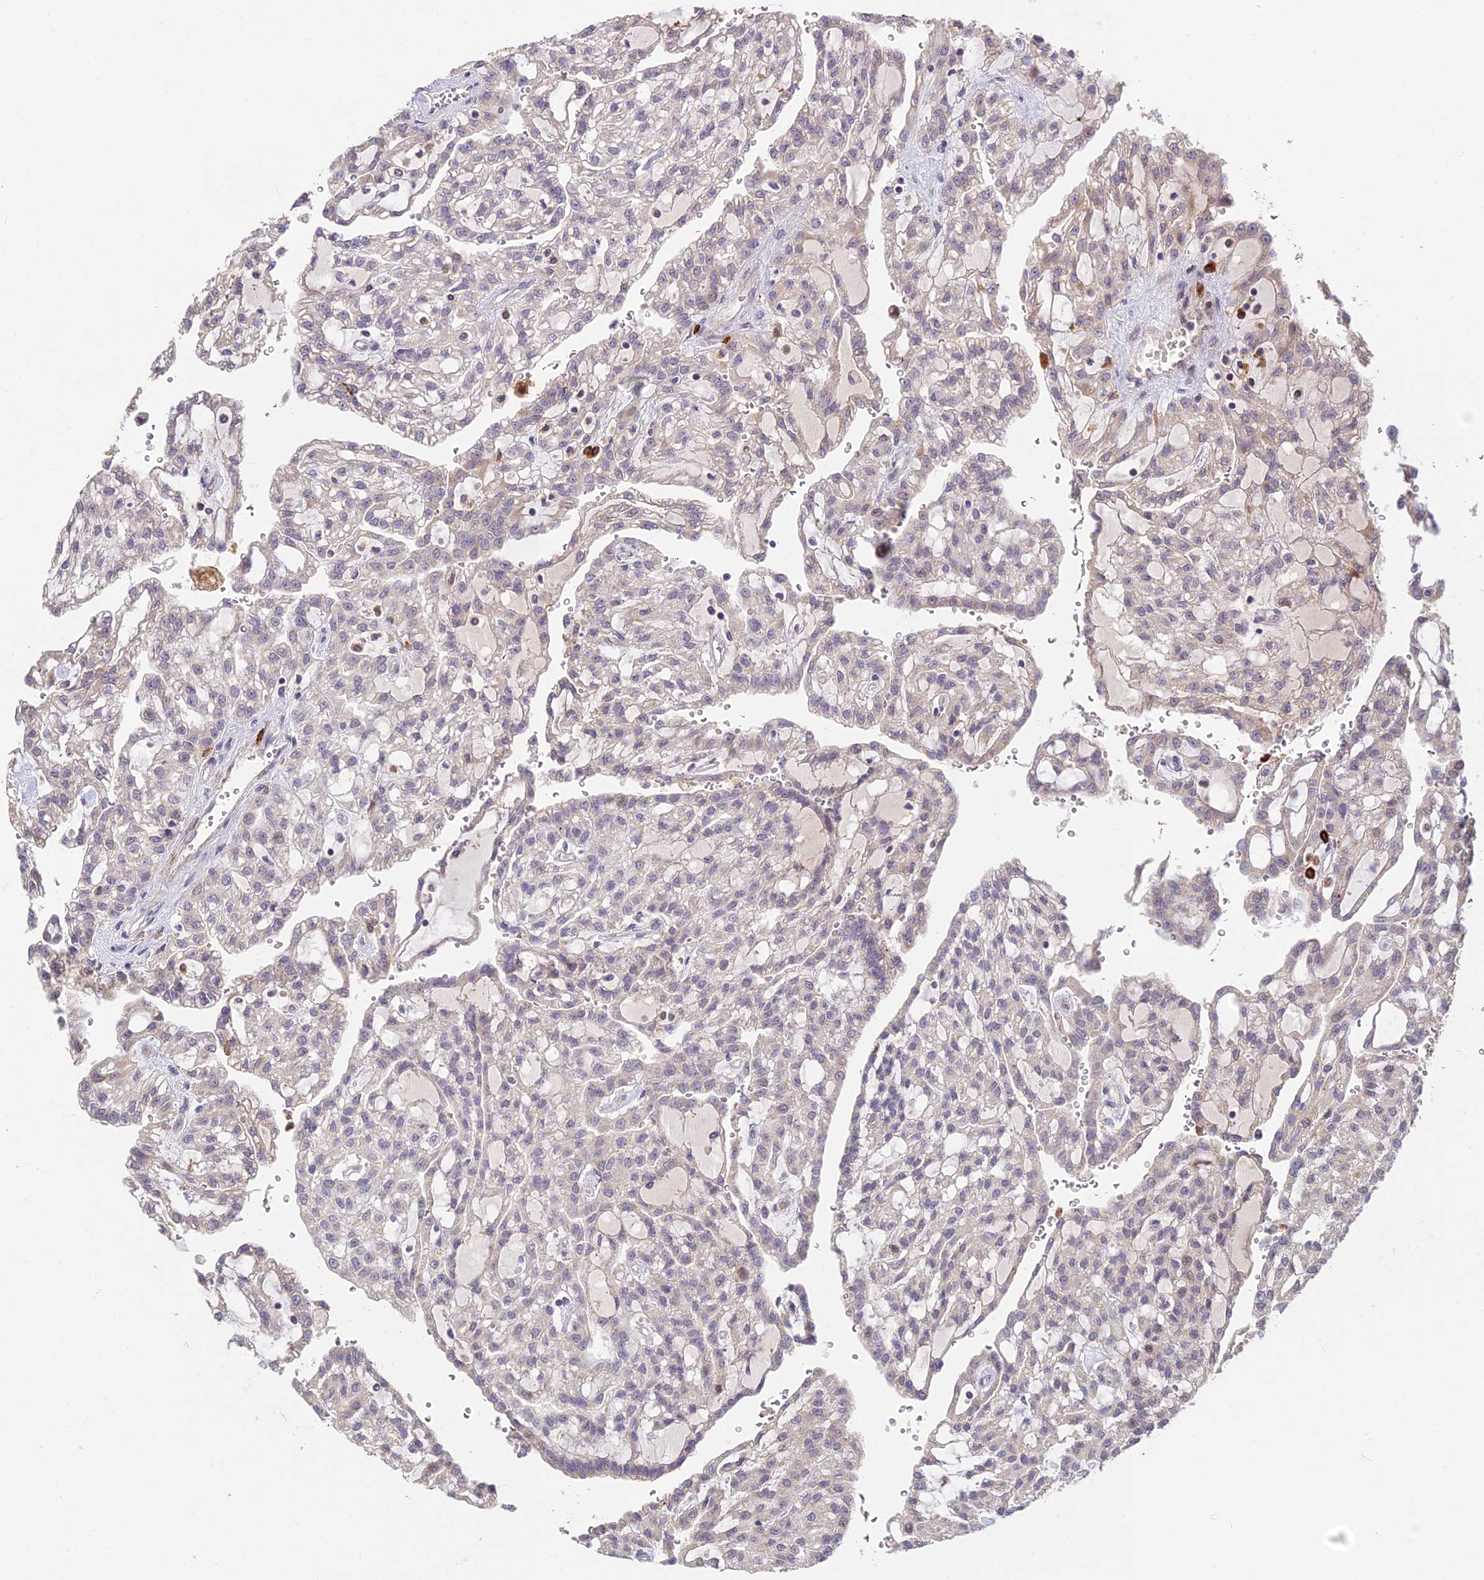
{"staining": {"intensity": "negative", "quantity": "none", "location": "none"}, "tissue": "renal cancer", "cell_type": "Tumor cells", "image_type": "cancer", "snomed": [{"axis": "morphology", "description": "Adenocarcinoma, NOS"}, {"axis": "topography", "description": "Kidney"}], "caption": "A photomicrograph of human renal cancer (adenocarcinoma) is negative for staining in tumor cells. (DAB IHC visualized using brightfield microscopy, high magnification).", "gene": "ASPDH", "patient": {"sex": "male", "age": 63}}